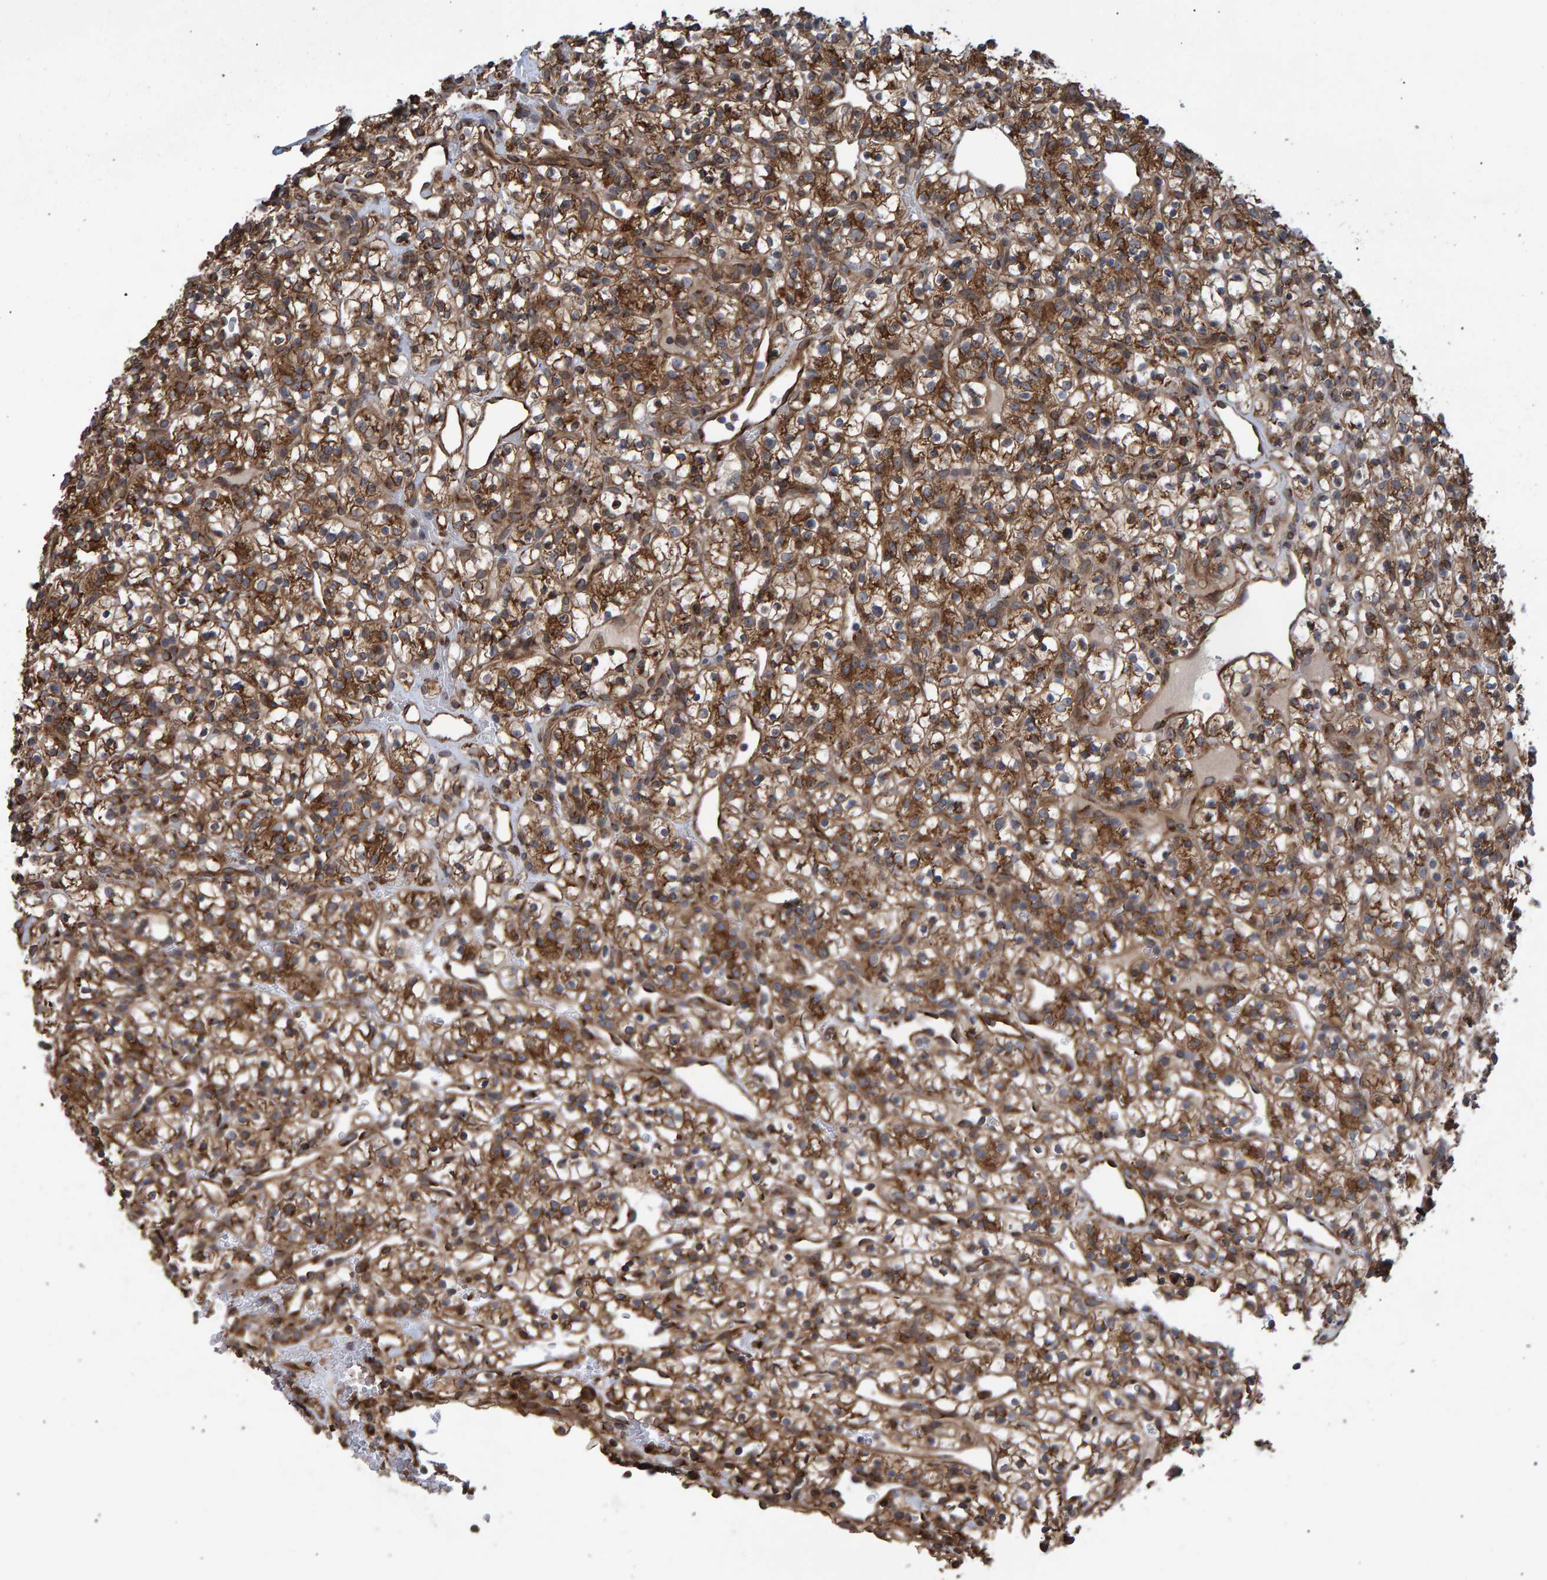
{"staining": {"intensity": "moderate", "quantity": ">75%", "location": "cytoplasmic/membranous"}, "tissue": "renal cancer", "cell_type": "Tumor cells", "image_type": "cancer", "snomed": [{"axis": "morphology", "description": "Adenocarcinoma, NOS"}, {"axis": "topography", "description": "Kidney"}], "caption": "A brown stain labels moderate cytoplasmic/membranous expression of a protein in human renal cancer tumor cells. Nuclei are stained in blue.", "gene": "FAM117A", "patient": {"sex": "female", "age": 57}}